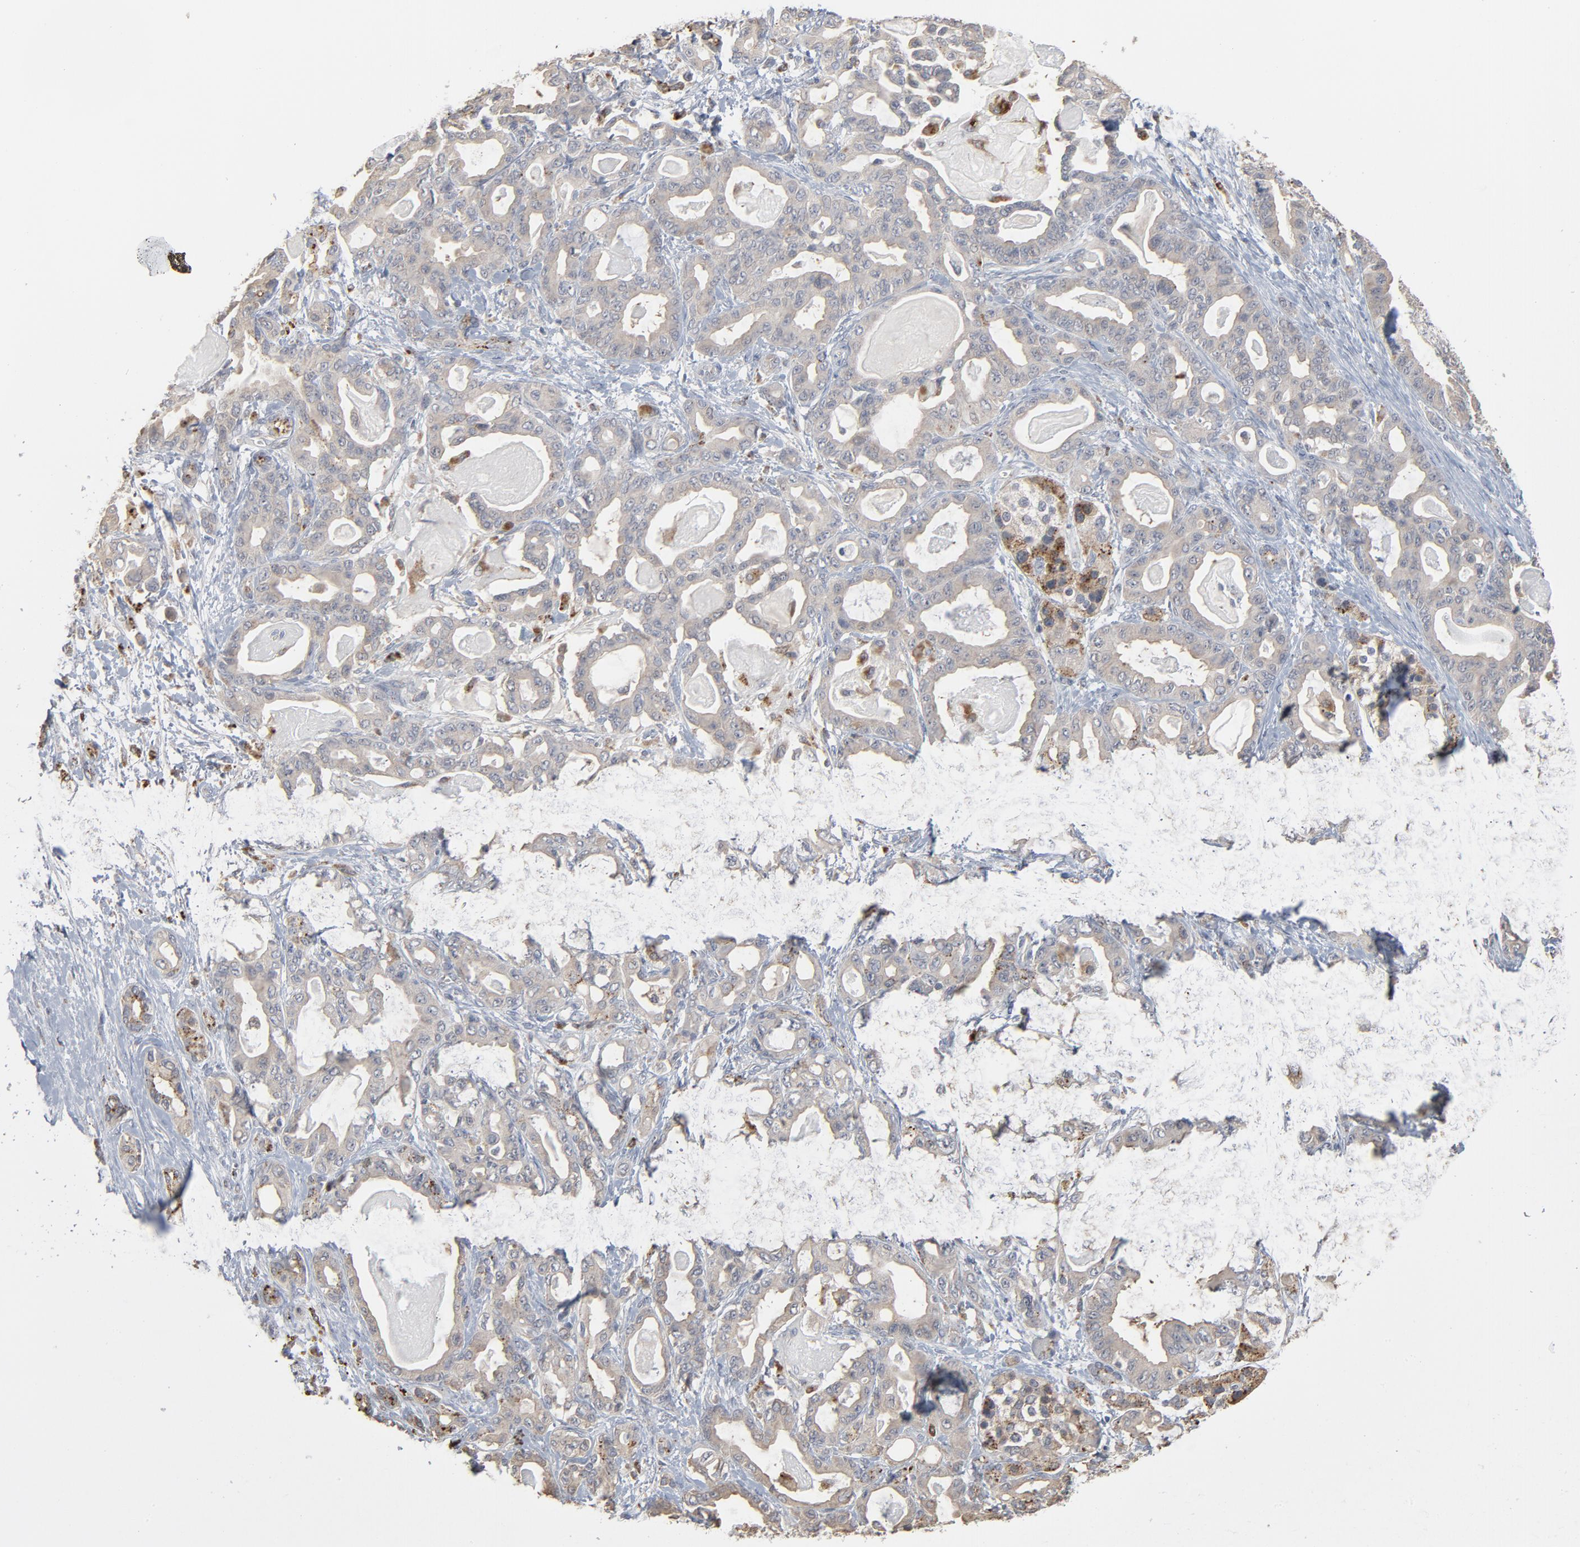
{"staining": {"intensity": "negative", "quantity": "none", "location": "none"}, "tissue": "pancreatic cancer", "cell_type": "Tumor cells", "image_type": "cancer", "snomed": [{"axis": "morphology", "description": "Adenocarcinoma, NOS"}, {"axis": "topography", "description": "Pancreas"}], "caption": "This is an immunohistochemistry histopathology image of human pancreatic cancer (adenocarcinoma). There is no positivity in tumor cells.", "gene": "POMT2", "patient": {"sex": "male", "age": 63}}